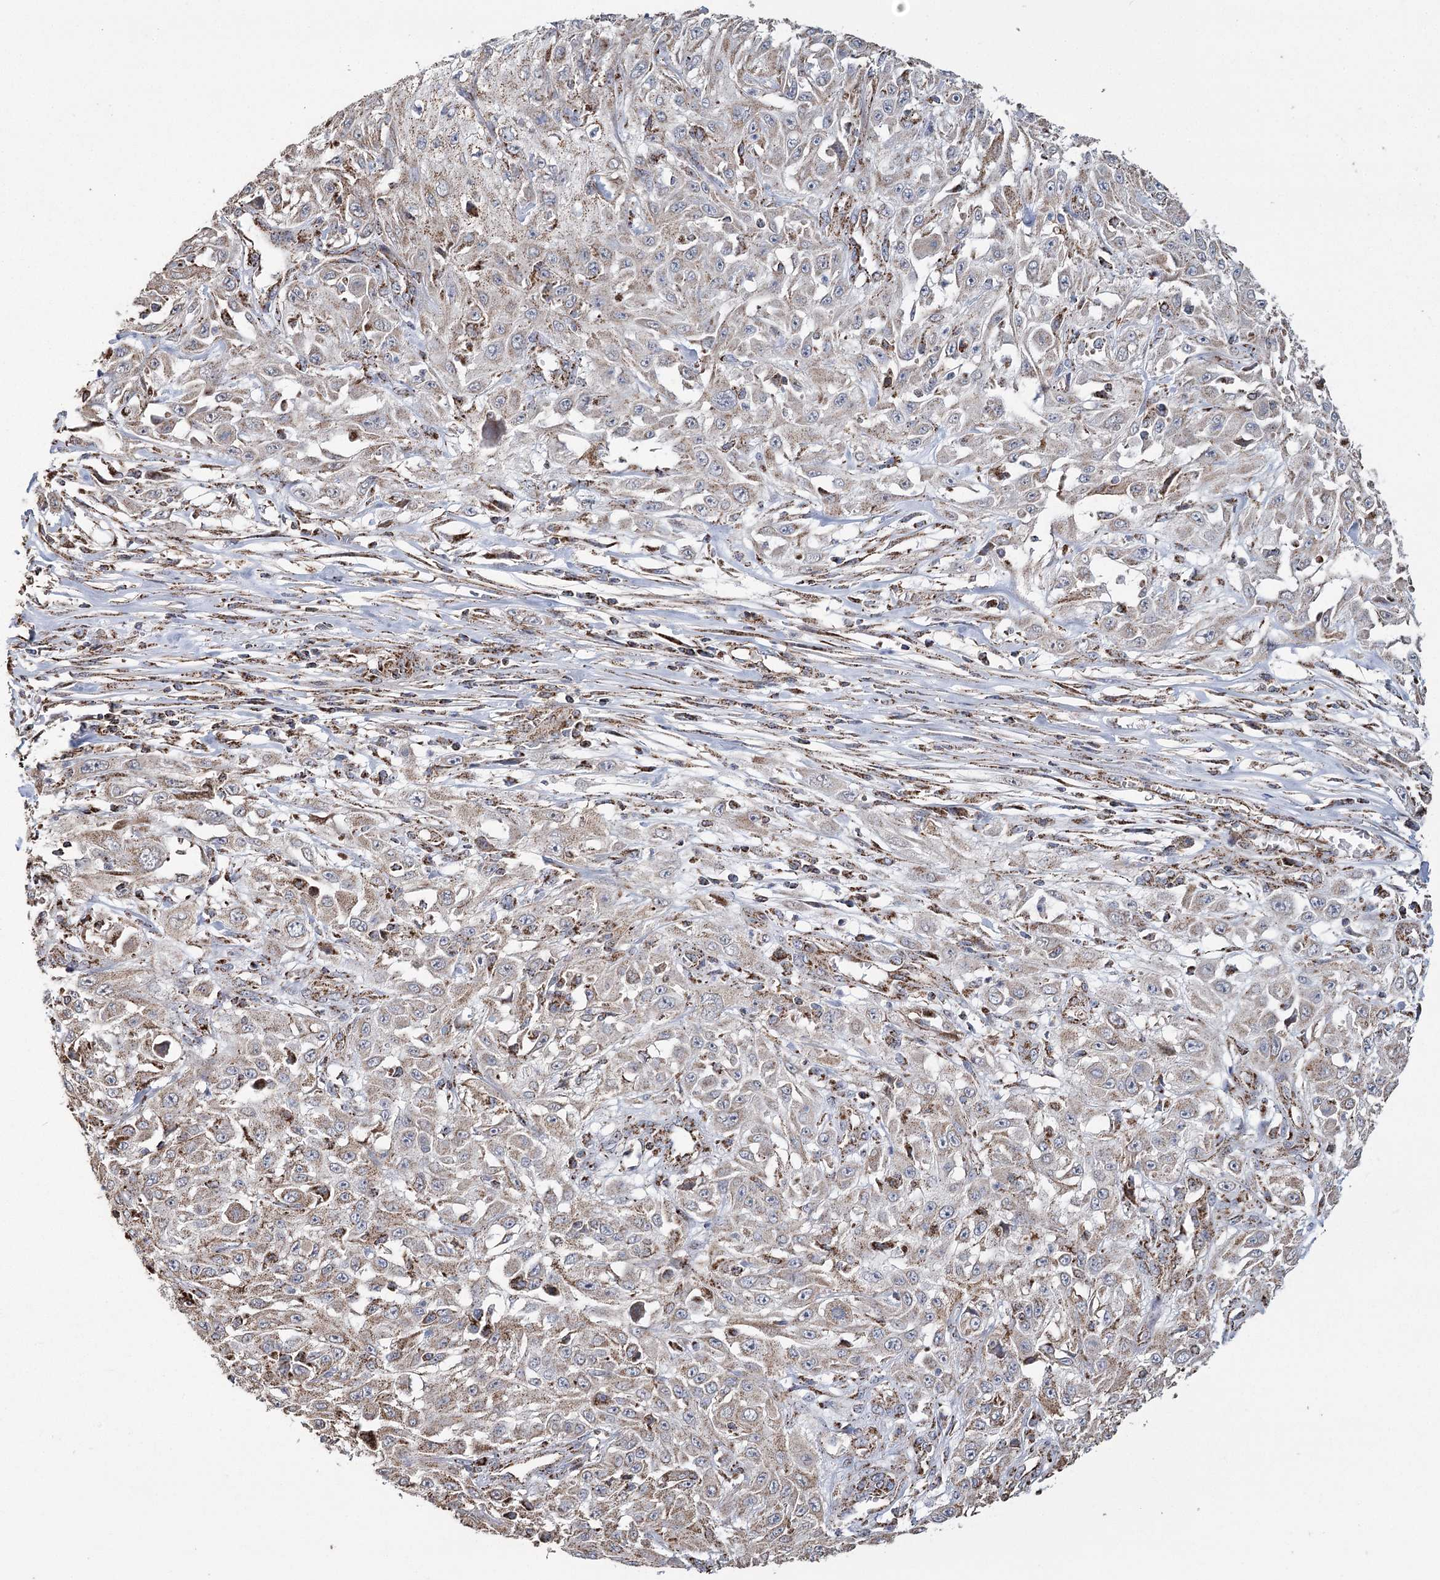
{"staining": {"intensity": "weak", "quantity": ">75%", "location": "cytoplasmic/membranous"}, "tissue": "skin cancer", "cell_type": "Tumor cells", "image_type": "cancer", "snomed": [{"axis": "morphology", "description": "Squamous cell carcinoma, NOS"}, {"axis": "morphology", "description": "Squamous cell carcinoma, metastatic, NOS"}, {"axis": "topography", "description": "Skin"}, {"axis": "topography", "description": "Lymph node"}], "caption": "The micrograph reveals staining of skin metastatic squamous cell carcinoma, revealing weak cytoplasmic/membranous protein staining (brown color) within tumor cells.", "gene": "RANBP3L", "patient": {"sex": "male", "age": 75}}